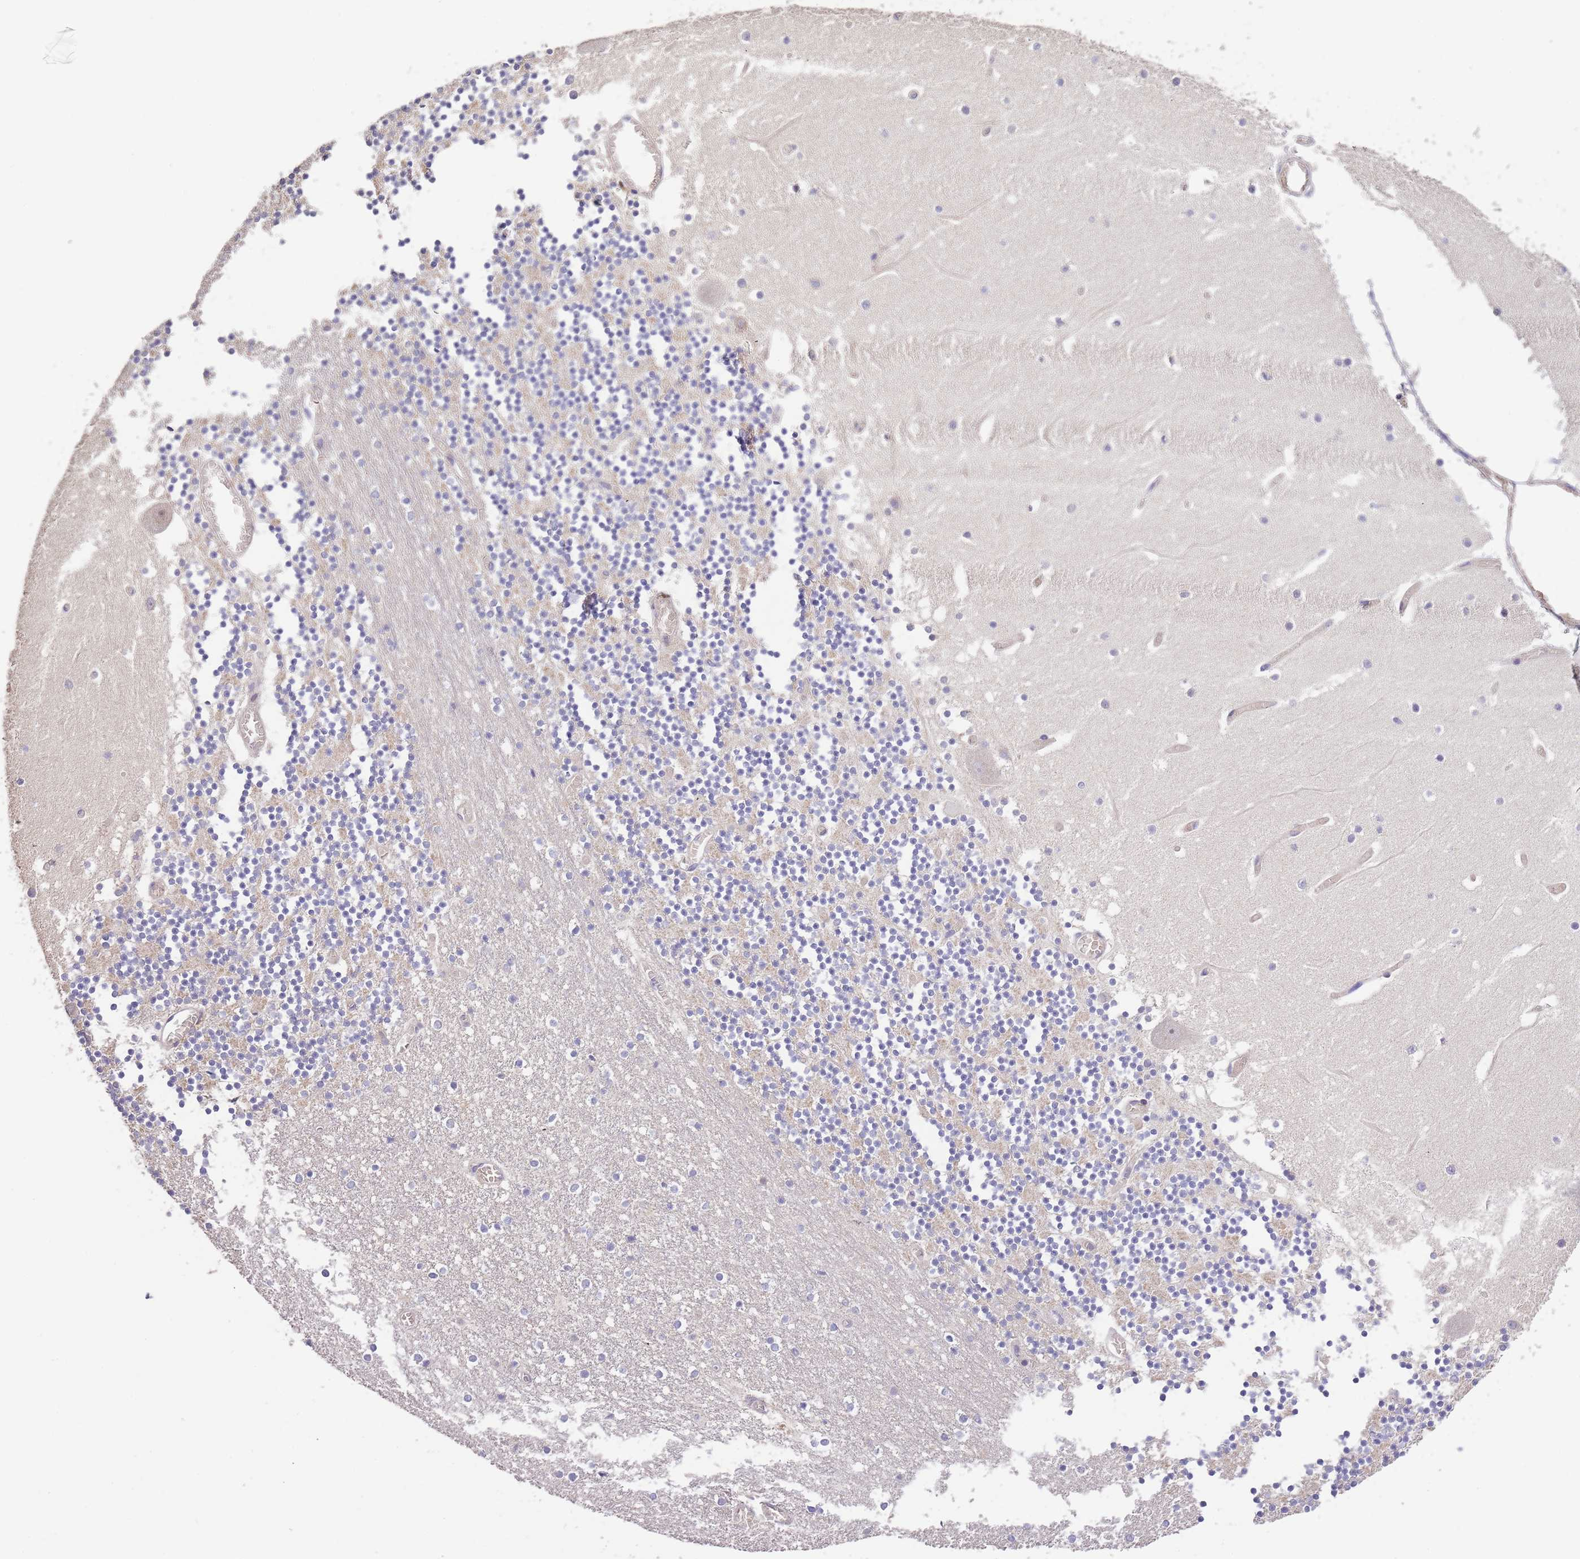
{"staining": {"intensity": "negative", "quantity": "none", "location": "none"}, "tissue": "cerebellum", "cell_type": "Cells in granular layer", "image_type": "normal", "snomed": [{"axis": "morphology", "description": "Normal tissue, NOS"}, {"axis": "topography", "description": "Cerebellum"}], "caption": "High power microscopy photomicrograph of an IHC histopathology image of unremarkable cerebellum, revealing no significant expression in cells in granular layer. (DAB immunohistochemistry with hematoxylin counter stain).", "gene": "LIPJ", "patient": {"sex": "female", "age": 28}}